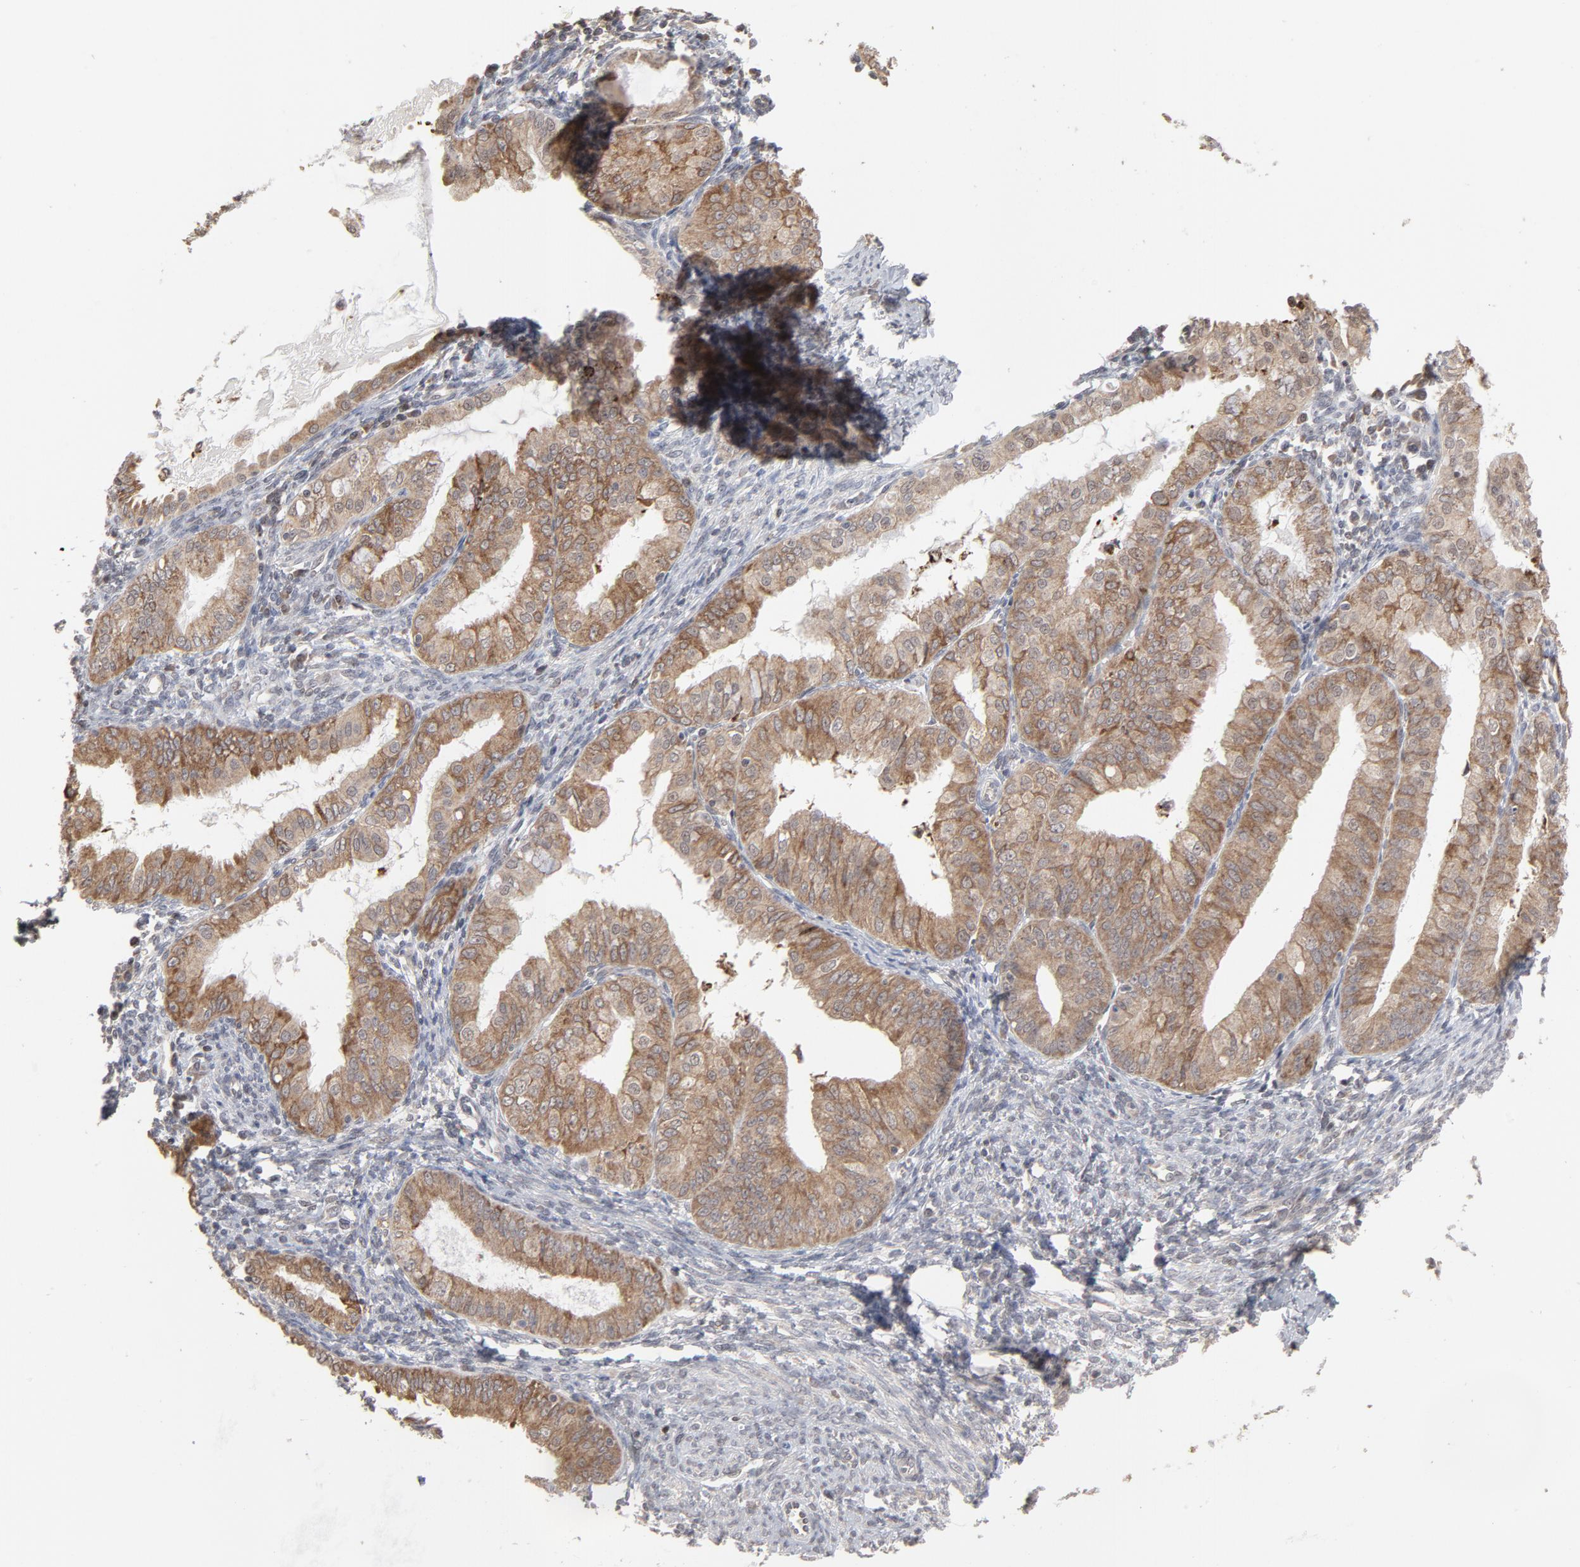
{"staining": {"intensity": "moderate", "quantity": ">75%", "location": "cytoplasmic/membranous"}, "tissue": "endometrial cancer", "cell_type": "Tumor cells", "image_type": "cancer", "snomed": [{"axis": "morphology", "description": "Adenocarcinoma, NOS"}, {"axis": "topography", "description": "Endometrium"}], "caption": "Immunohistochemistry (IHC) photomicrograph of neoplastic tissue: human endometrial cancer (adenocarcinoma) stained using IHC exhibits medium levels of moderate protein expression localized specifically in the cytoplasmic/membranous of tumor cells, appearing as a cytoplasmic/membranous brown color.", "gene": "ARIH1", "patient": {"sex": "female", "age": 76}}